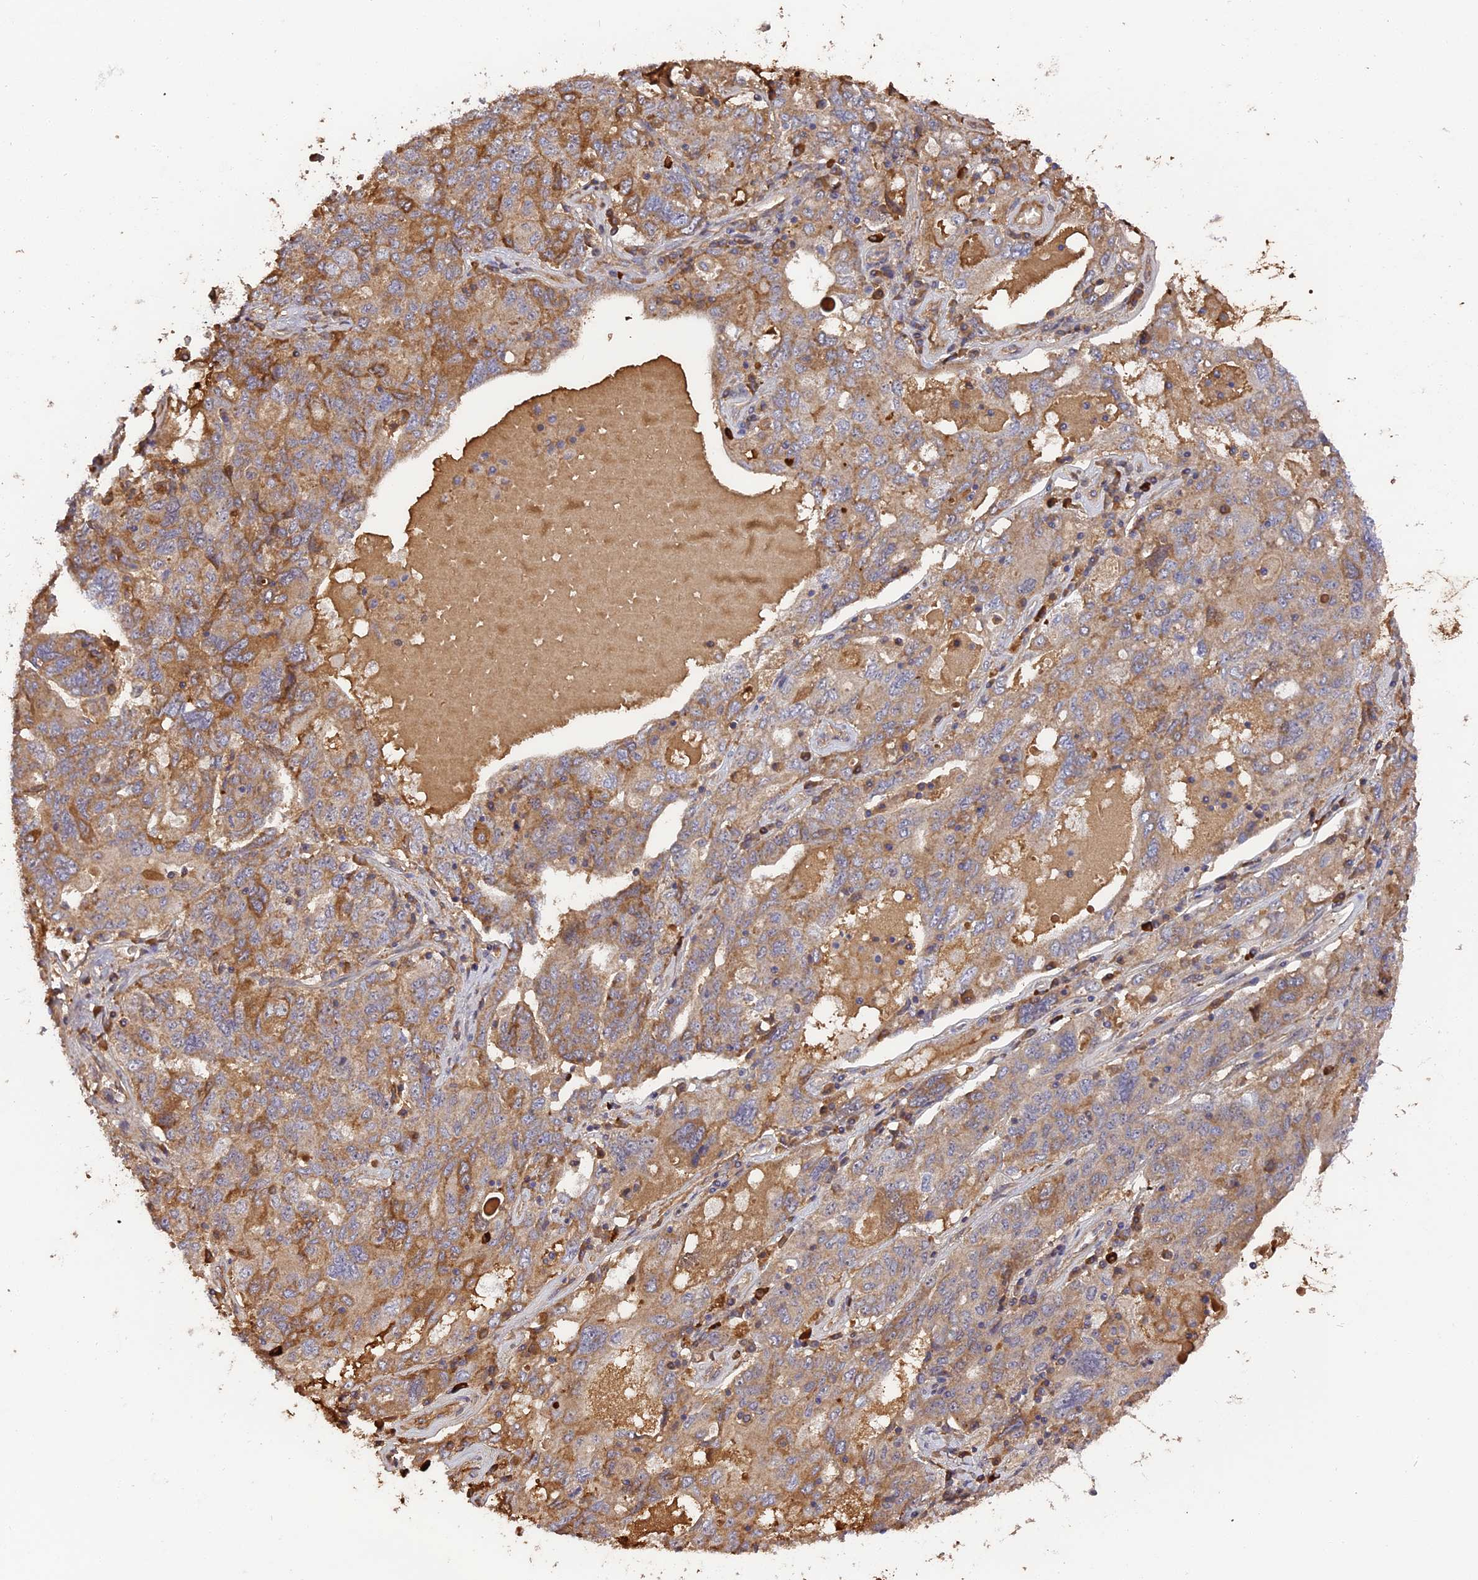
{"staining": {"intensity": "moderate", "quantity": ">75%", "location": "cytoplasmic/membranous"}, "tissue": "ovarian cancer", "cell_type": "Tumor cells", "image_type": "cancer", "snomed": [{"axis": "morphology", "description": "Carcinoma, endometroid"}, {"axis": "topography", "description": "Ovary"}], "caption": "An image of ovarian cancer (endometroid carcinoma) stained for a protein demonstrates moderate cytoplasmic/membranous brown staining in tumor cells.", "gene": "ERMAP", "patient": {"sex": "female", "age": 62}}